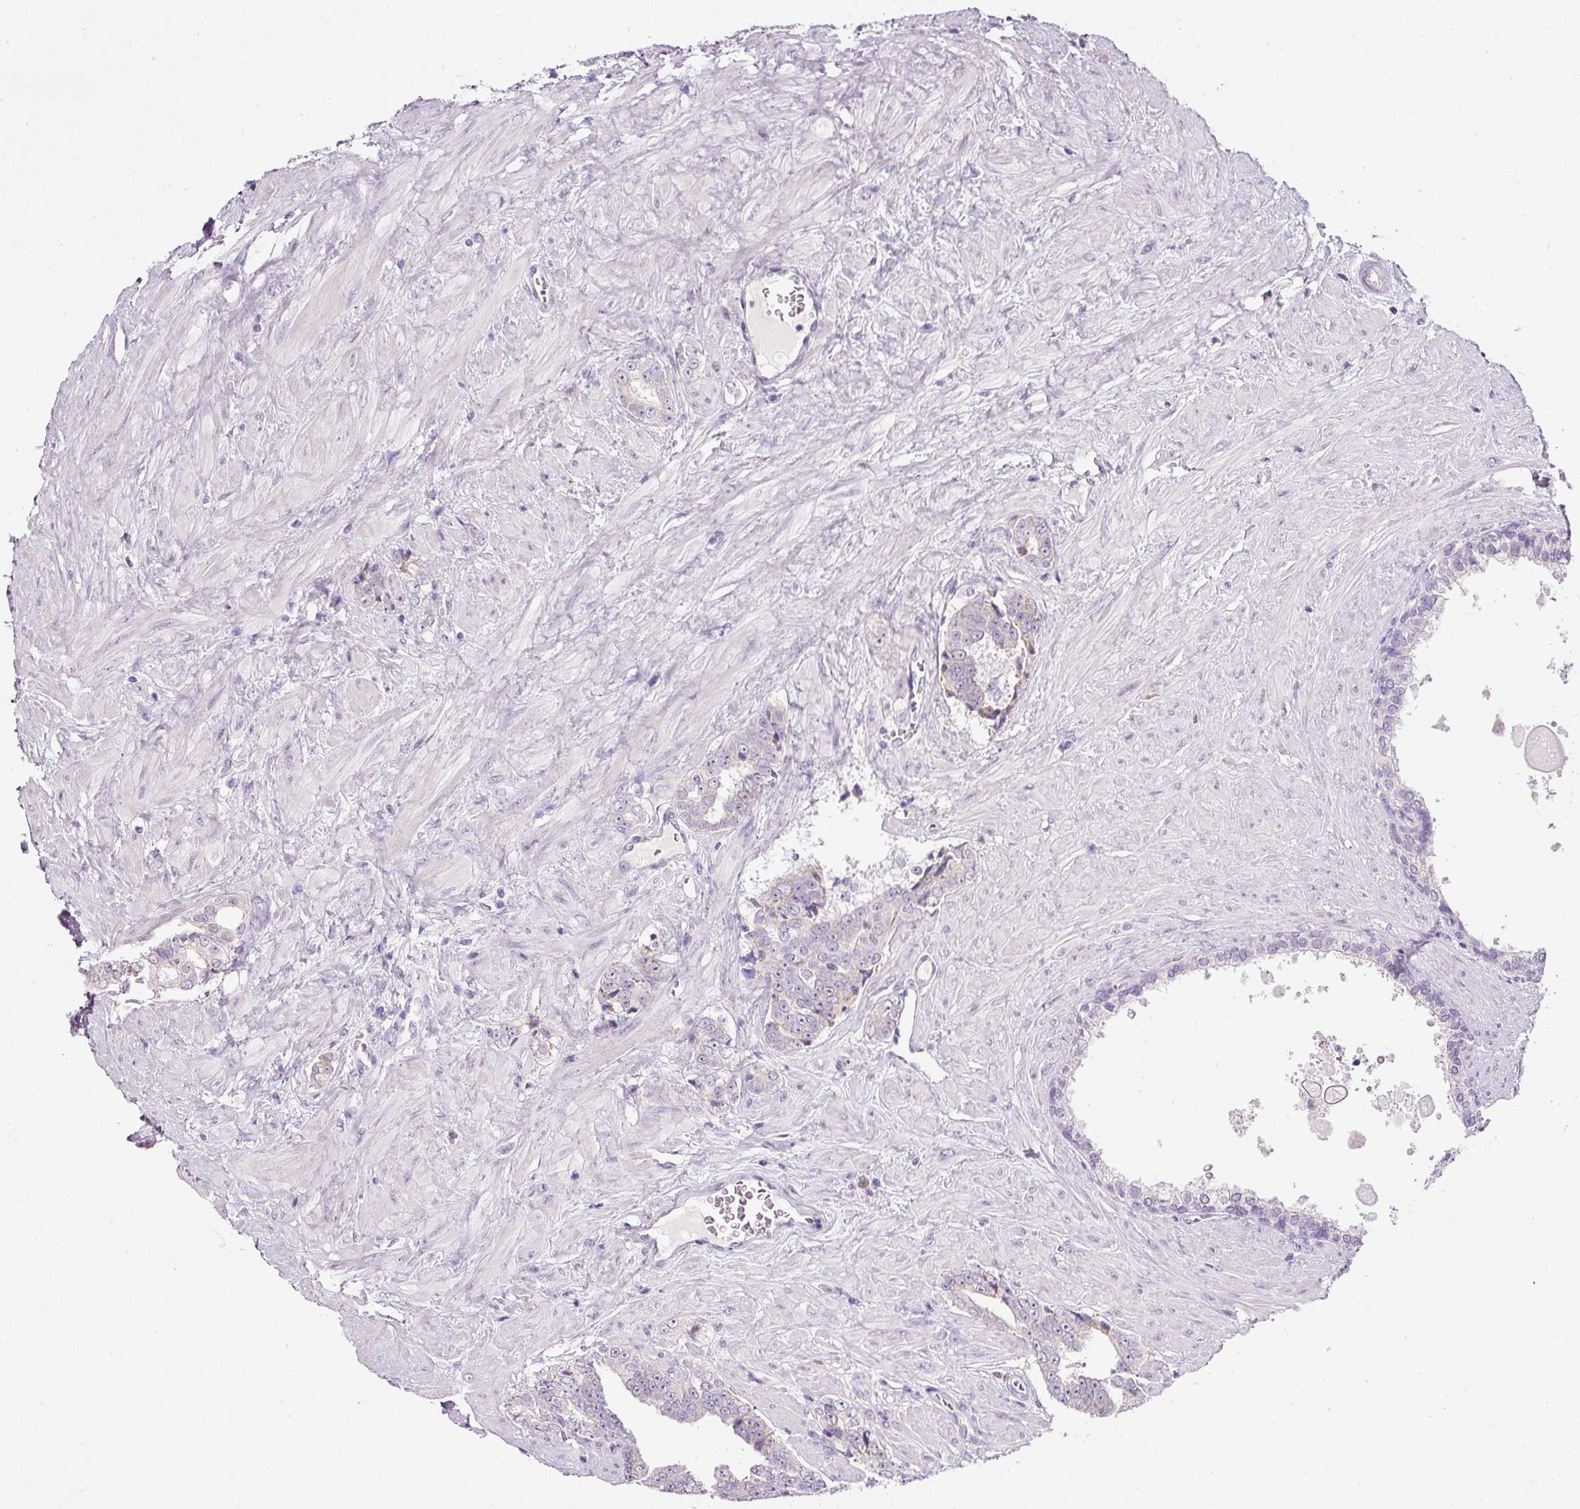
{"staining": {"intensity": "negative", "quantity": "none", "location": "none"}, "tissue": "prostate cancer", "cell_type": "Tumor cells", "image_type": "cancer", "snomed": [{"axis": "morphology", "description": "Adenocarcinoma, High grade"}, {"axis": "topography", "description": "Prostate"}], "caption": "An immunohistochemistry (IHC) image of high-grade adenocarcinoma (prostate) is shown. There is no staining in tumor cells of high-grade adenocarcinoma (prostate).", "gene": "KPNA2", "patient": {"sex": "male", "age": 67}}